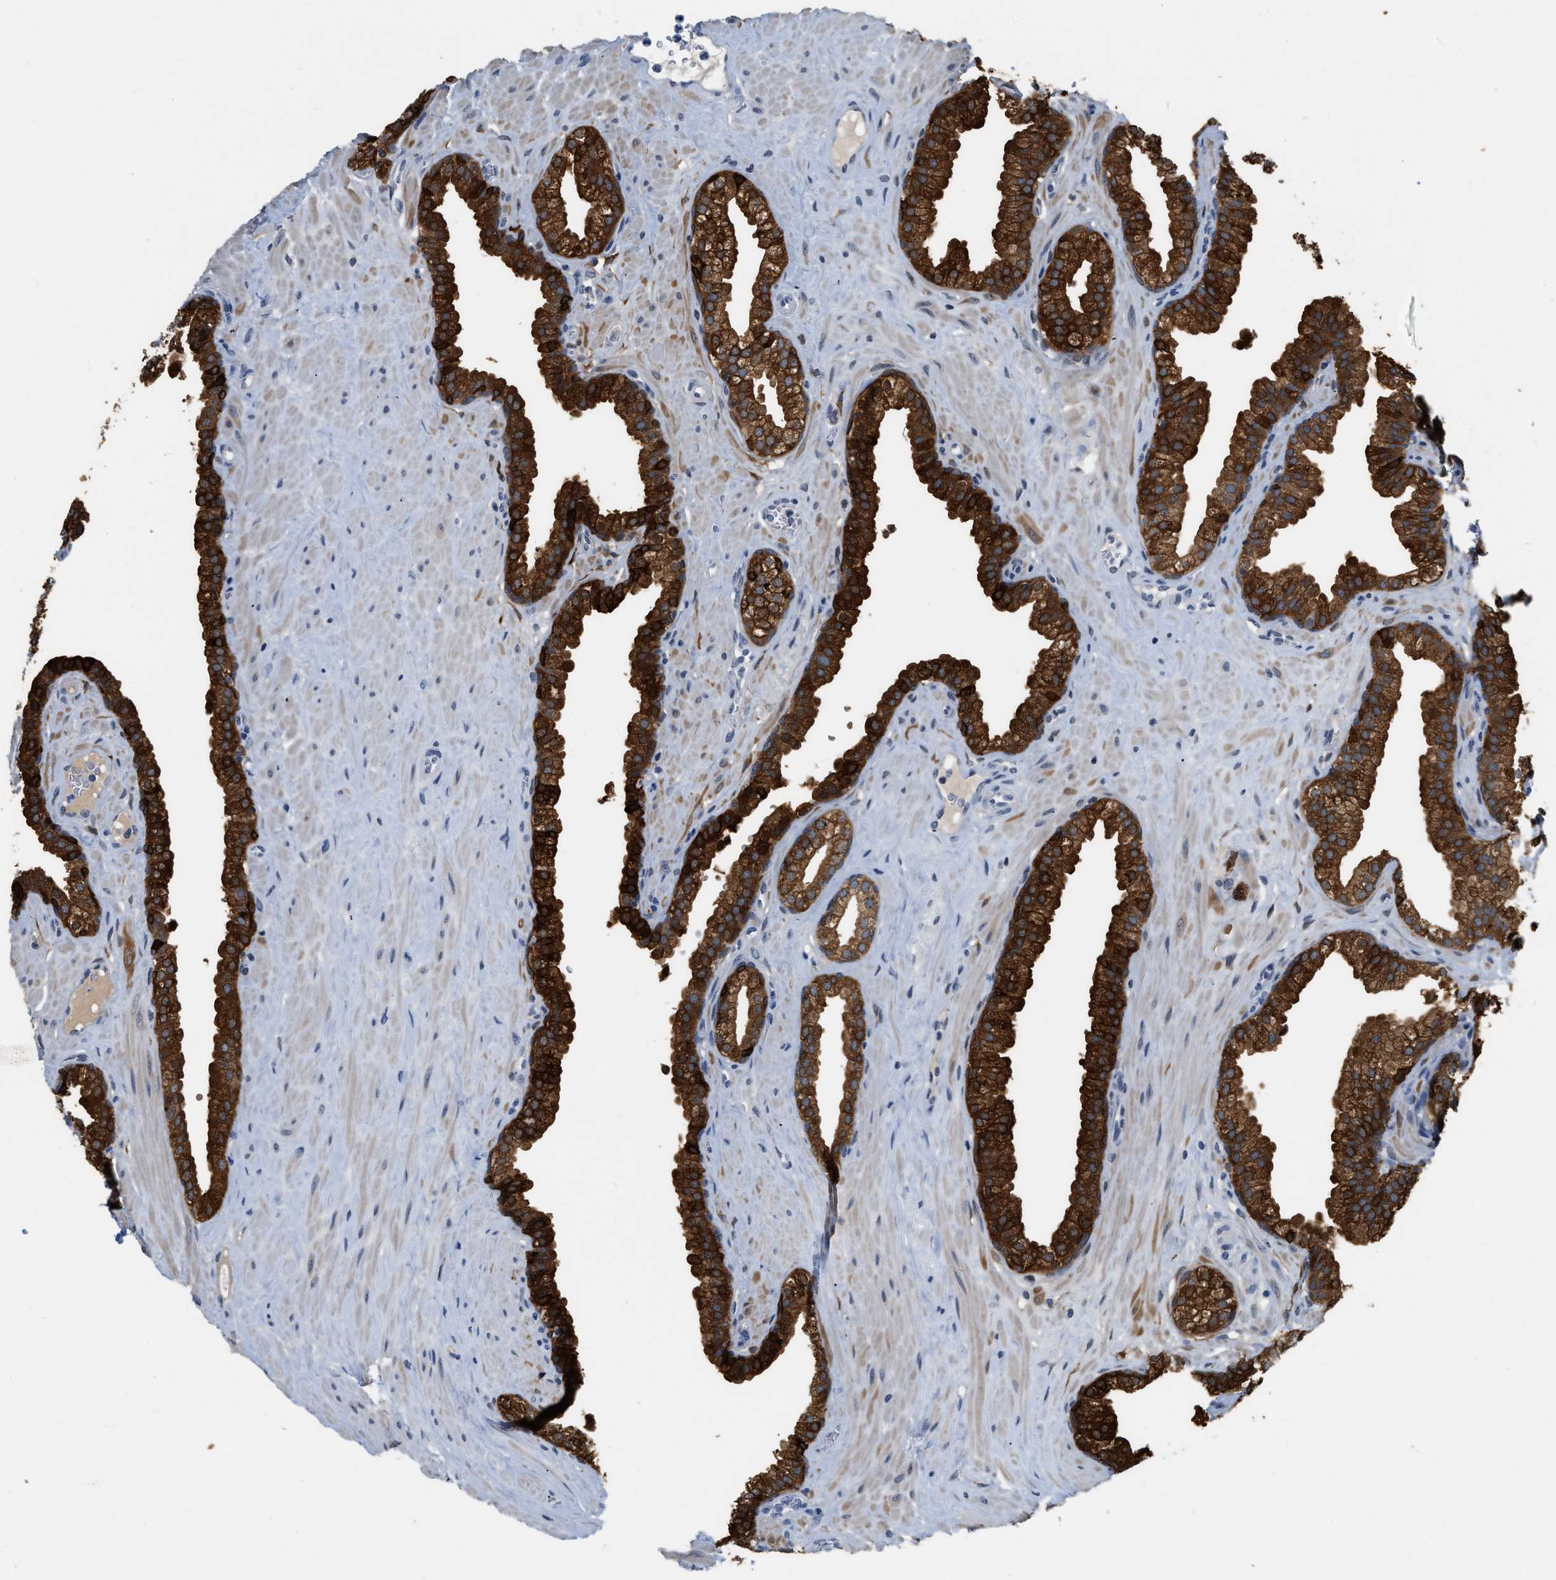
{"staining": {"intensity": "strong", "quantity": ">75%", "location": "cytoplasmic/membranous"}, "tissue": "prostate", "cell_type": "Glandular cells", "image_type": "normal", "snomed": [{"axis": "morphology", "description": "Normal tissue, NOS"}, {"axis": "morphology", "description": "Urothelial carcinoma, Low grade"}, {"axis": "topography", "description": "Urinary bladder"}, {"axis": "topography", "description": "Prostate"}], "caption": "Protein staining by immunohistochemistry (IHC) shows strong cytoplasmic/membranous expression in approximately >75% of glandular cells in unremarkable prostate.", "gene": "CRYM", "patient": {"sex": "male", "age": 60}}